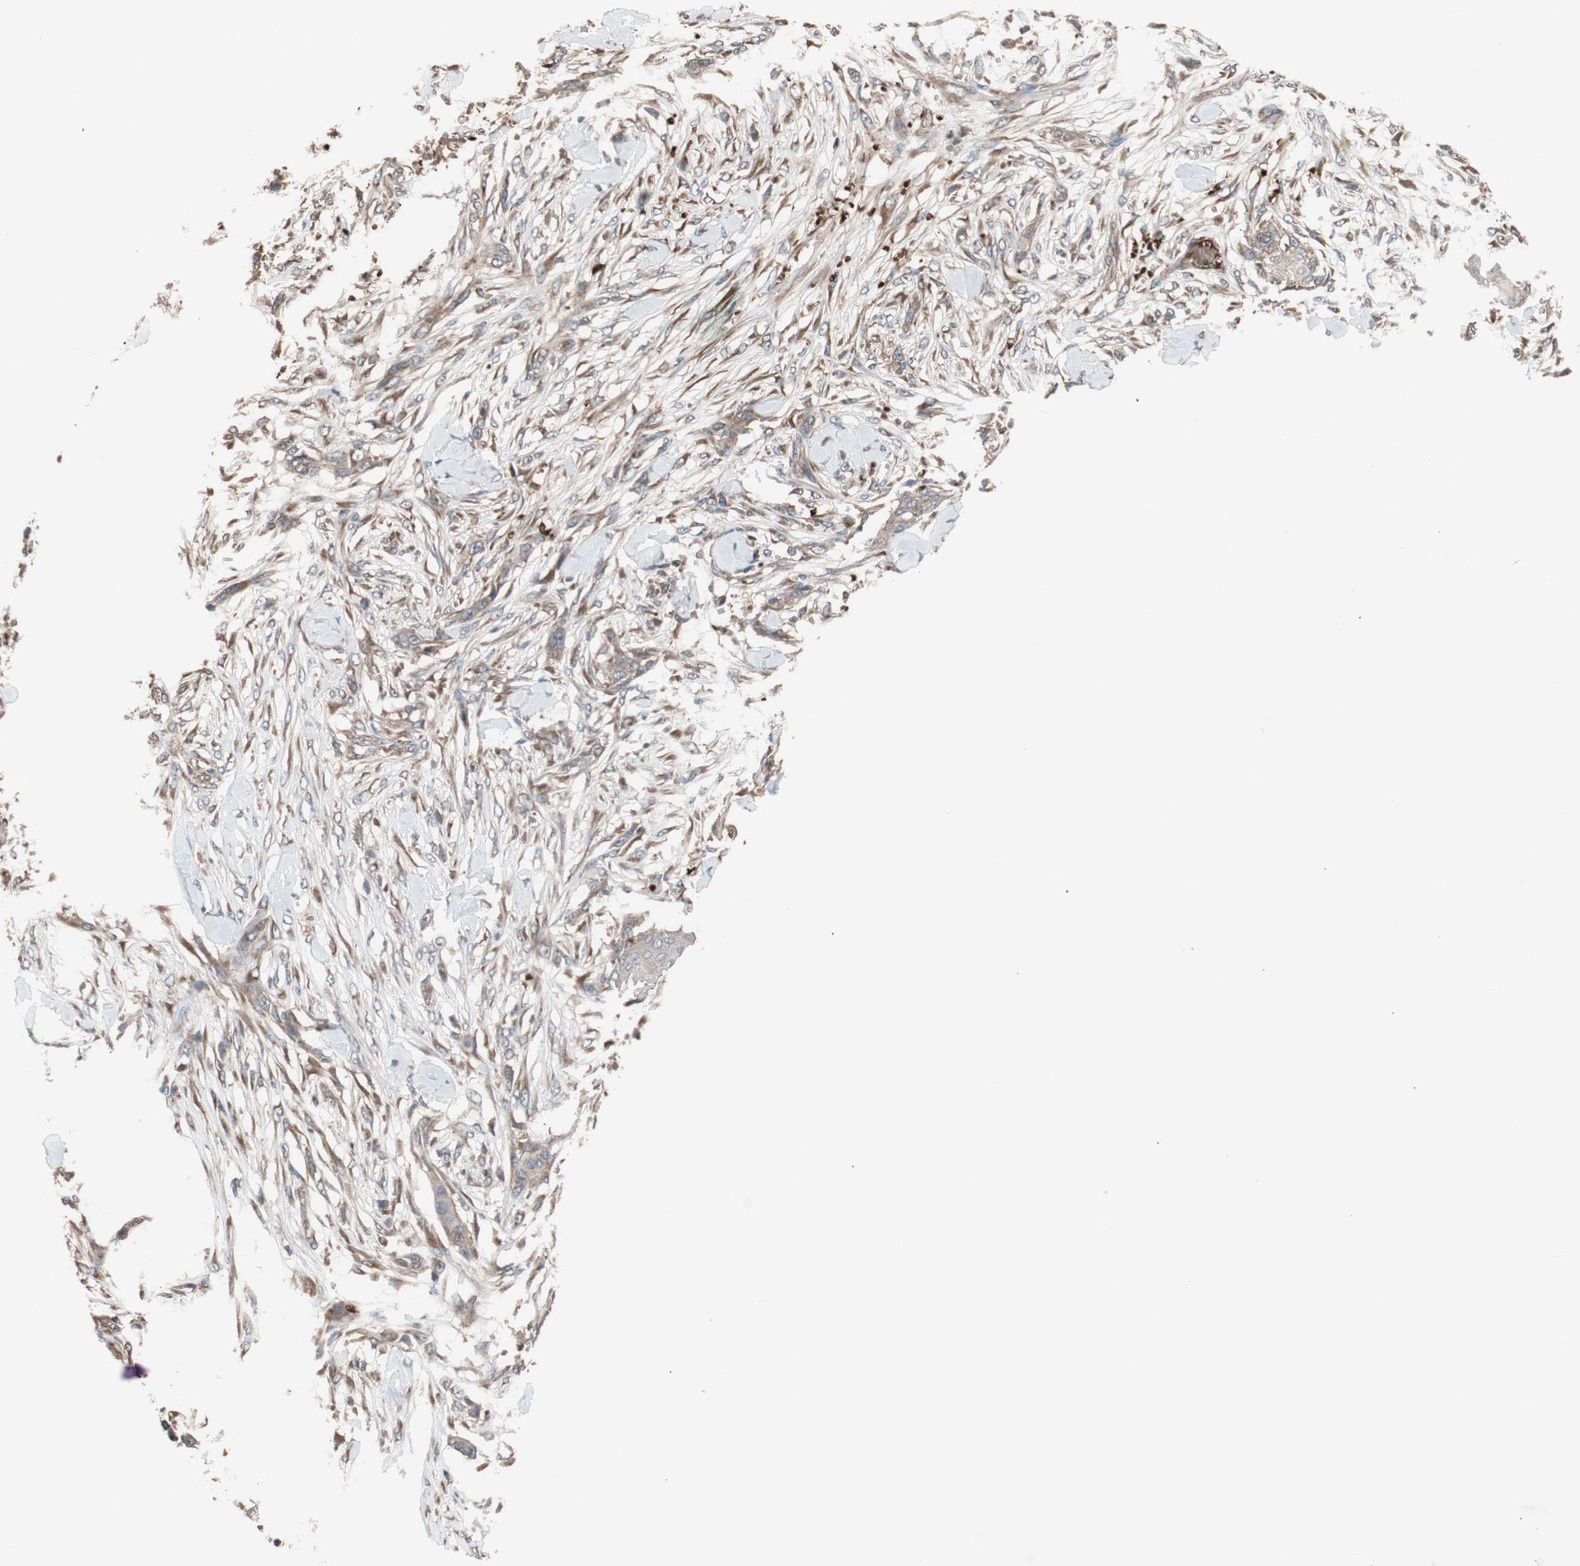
{"staining": {"intensity": "moderate", "quantity": ">75%", "location": "cytoplasmic/membranous"}, "tissue": "skin cancer", "cell_type": "Tumor cells", "image_type": "cancer", "snomed": [{"axis": "morphology", "description": "Squamous cell carcinoma, NOS"}, {"axis": "topography", "description": "Skin"}], "caption": "Immunohistochemistry histopathology image of neoplastic tissue: human skin cancer (squamous cell carcinoma) stained using IHC demonstrates medium levels of moderate protein expression localized specifically in the cytoplasmic/membranous of tumor cells, appearing as a cytoplasmic/membranous brown color.", "gene": "GLYCTK", "patient": {"sex": "female", "age": 59}}